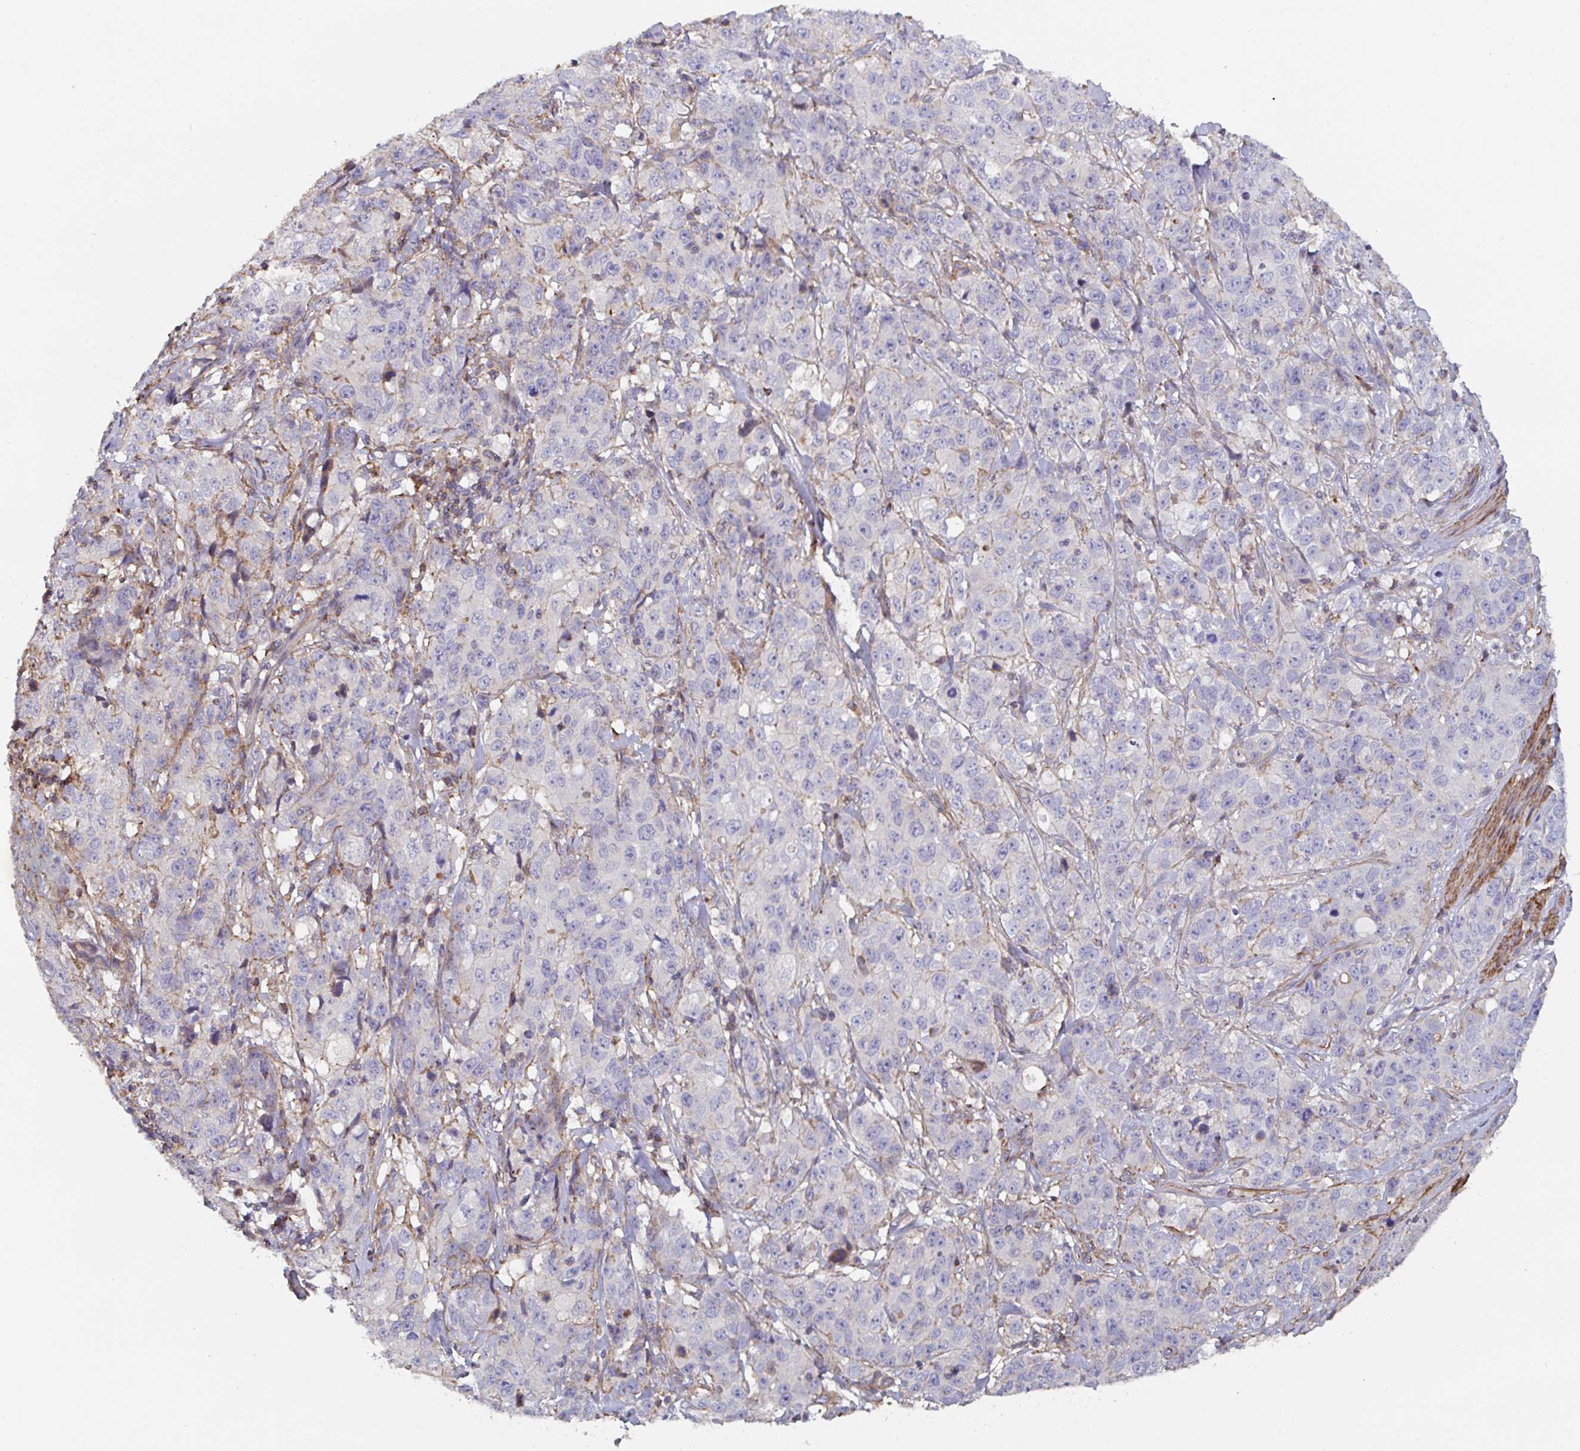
{"staining": {"intensity": "negative", "quantity": "none", "location": "none"}, "tissue": "stomach cancer", "cell_type": "Tumor cells", "image_type": "cancer", "snomed": [{"axis": "morphology", "description": "Adenocarcinoma, NOS"}, {"axis": "topography", "description": "Stomach"}], "caption": "Immunohistochemical staining of adenocarcinoma (stomach) displays no significant staining in tumor cells. The staining was performed using DAB to visualize the protein expression in brown, while the nuclei were stained in blue with hematoxylin (Magnification: 20x).", "gene": "FZD2", "patient": {"sex": "male", "age": 48}}